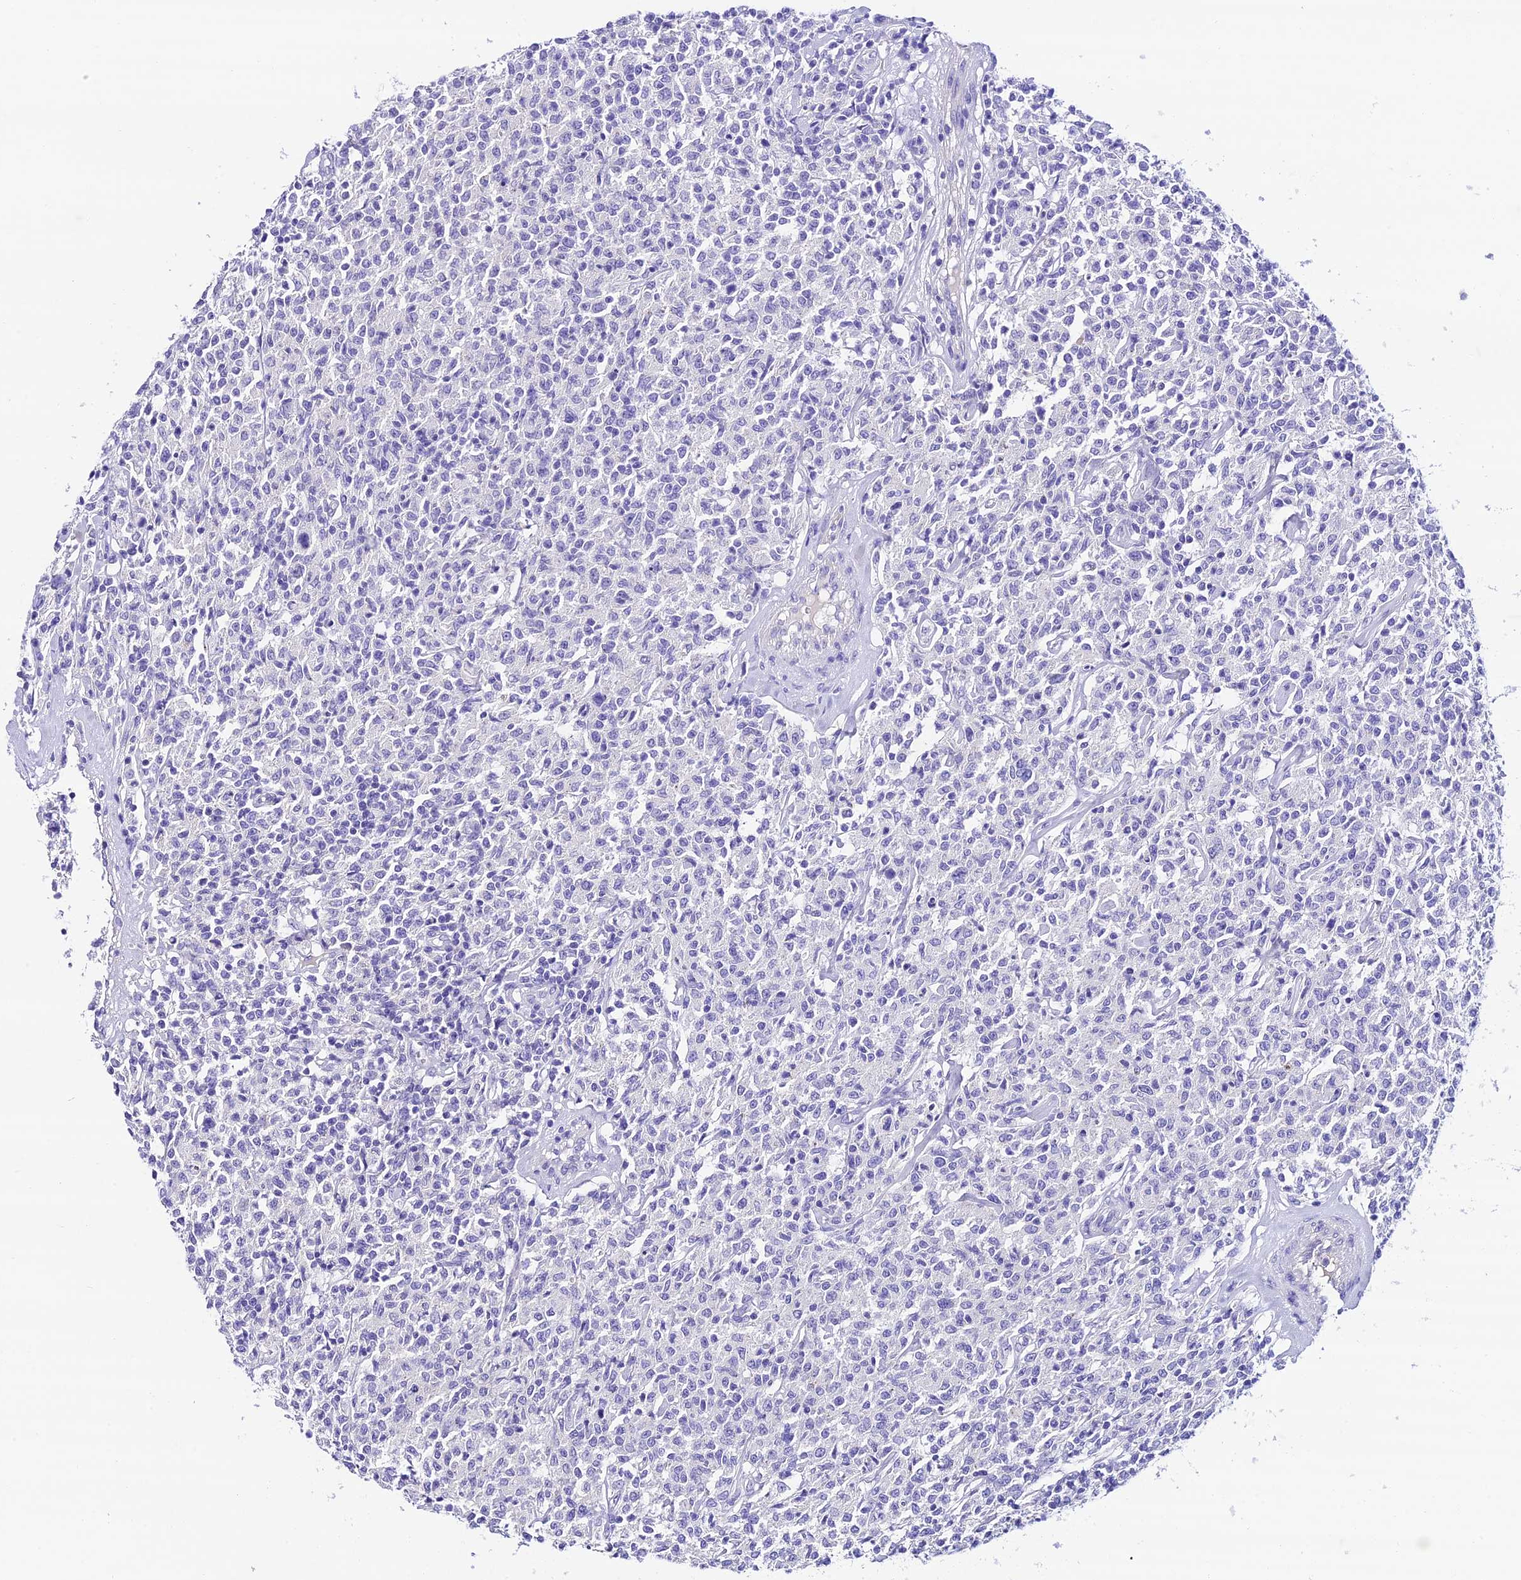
{"staining": {"intensity": "negative", "quantity": "none", "location": "none"}, "tissue": "lymphoma", "cell_type": "Tumor cells", "image_type": "cancer", "snomed": [{"axis": "morphology", "description": "Malignant lymphoma, non-Hodgkin's type, Low grade"}, {"axis": "topography", "description": "Small intestine"}], "caption": "This photomicrograph is of malignant lymphoma, non-Hodgkin's type (low-grade) stained with IHC to label a protein in brown with the nuclei are counter-stained blue. There is no staining in tumor cells.", "gene": "NLRP6", "patient": {"sex": "female", "age": 59}}